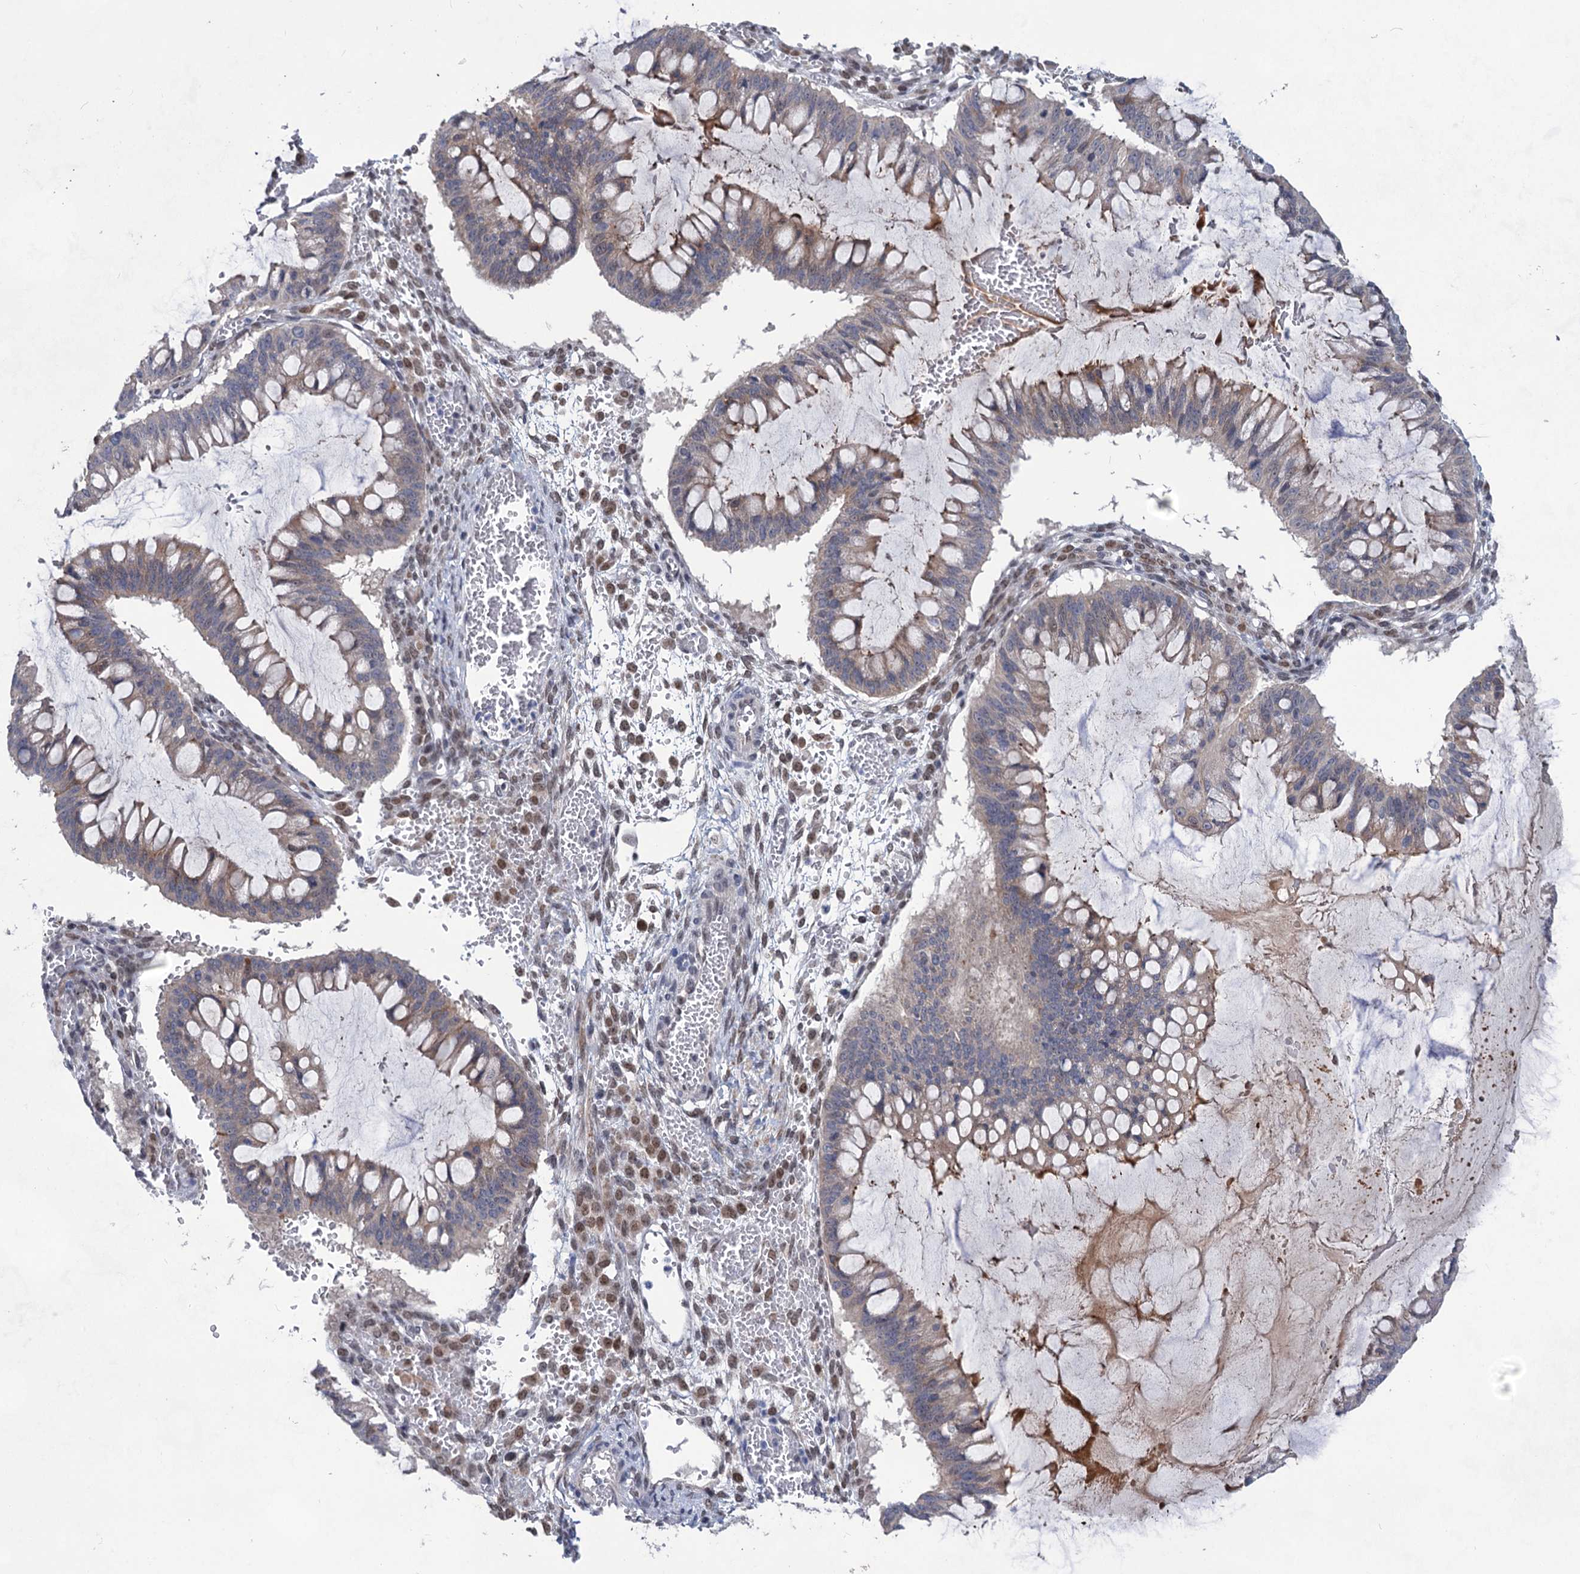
{"staining": {"intensity": "moderate", "quantity": "25%-75%", "location": "cytoplasmic/membranous"}, "tissue": "ovarian cancer", "cell_type": "Tumor cells", "image_type": "cancer", "snomed": [{"axis": "morphology", "description": "Cystadenocarcinoma, mucinous, NOS"}, {"axis": "topography", "description": "Ovary"}], "caption": "Moderate cytoplasmic/membranous positivity for a protein is appreciated in about 25%-75% of tumor cells of ovarian cancer (mucinous cystadenocarcinoma) using immunohistochemistry (IHC).", "gene": "TTC17", "patient": {"sex": "female", "age": 73}}